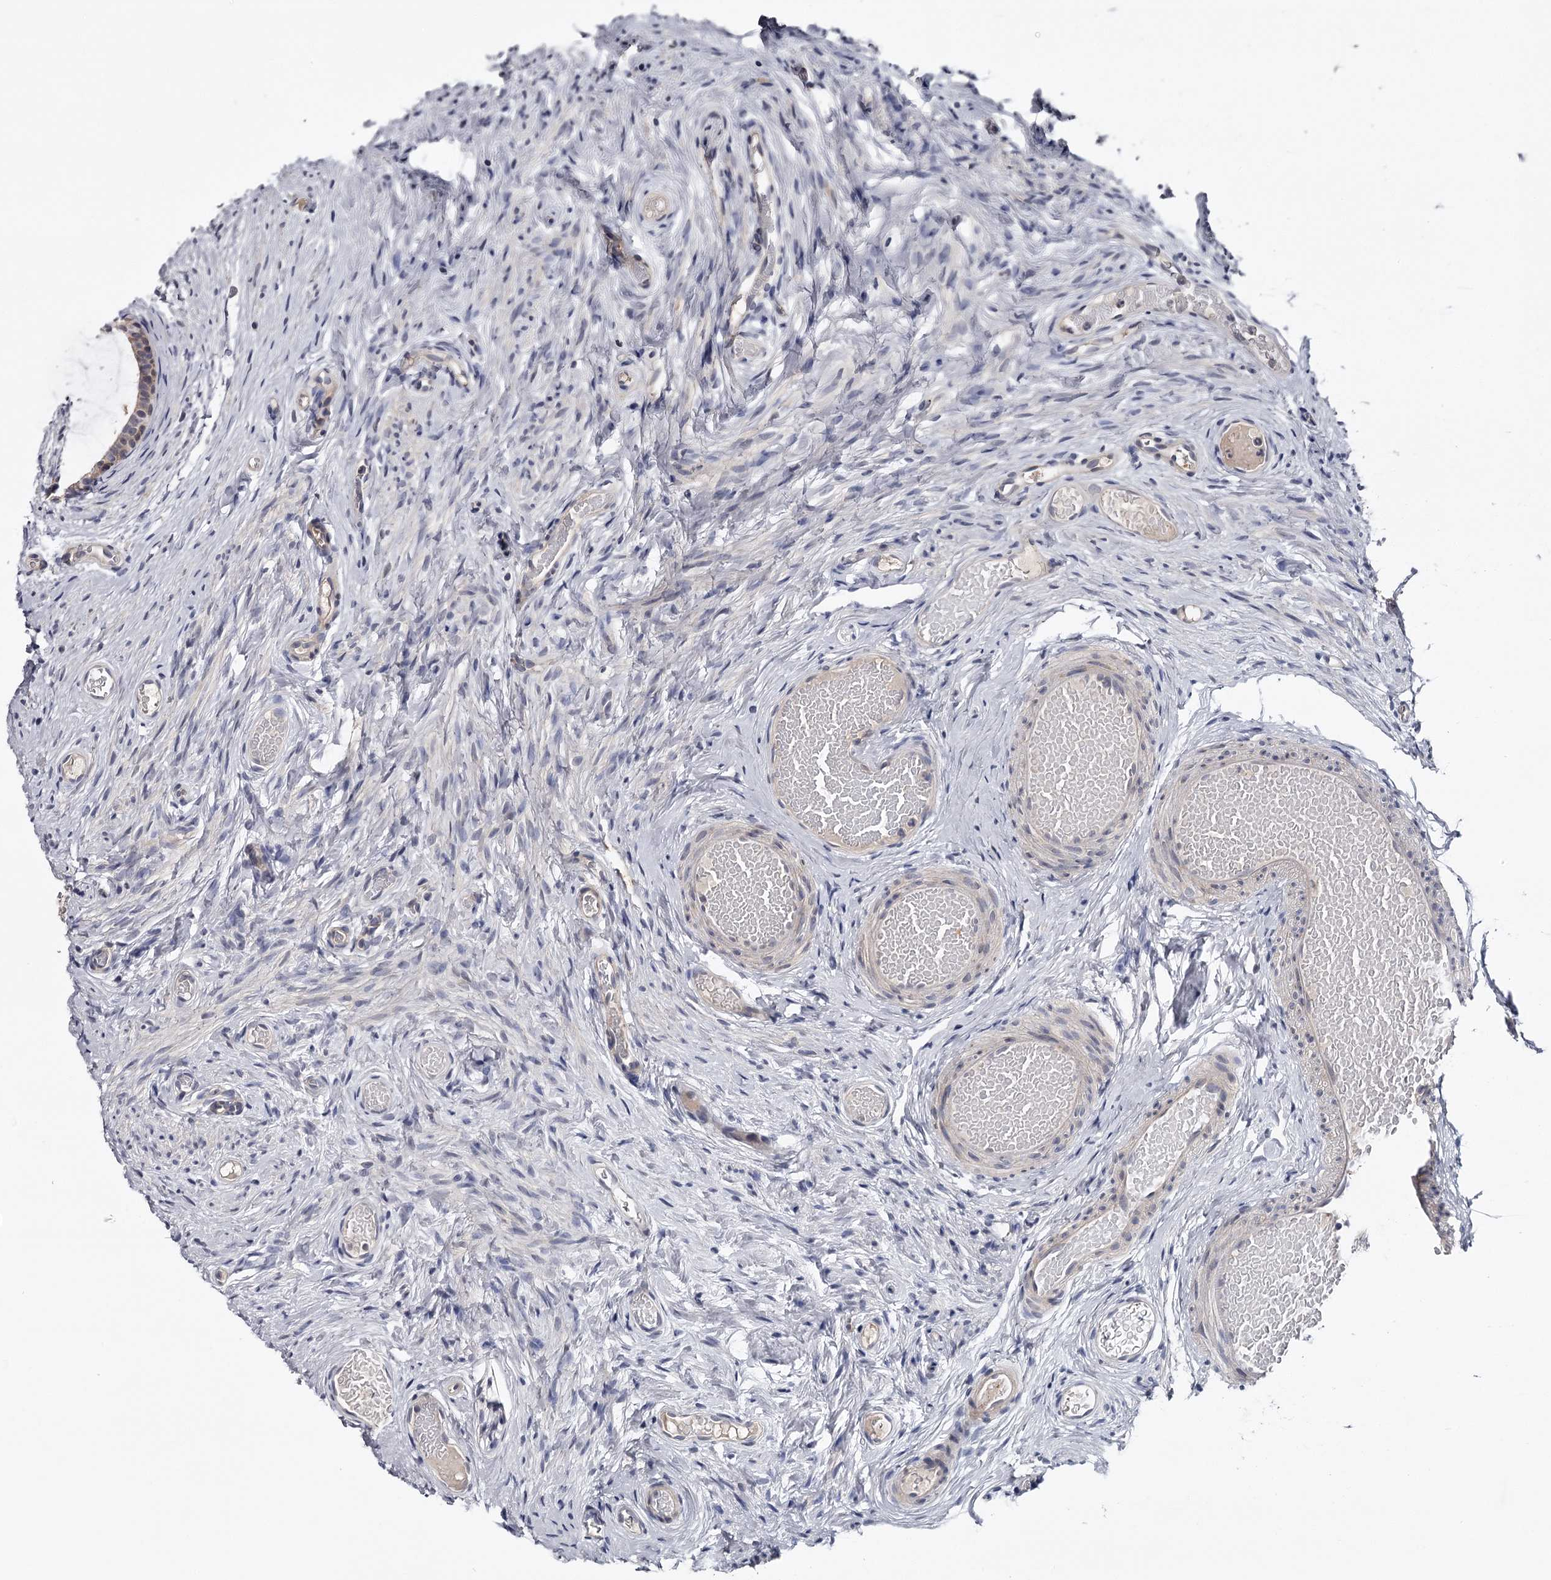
{"staining": {"intensity": "weak", "quantity": "25%-75%", "location": "cytoplasmic/membranous"}, "tissue": "epididymis", "cell_type": "Glandular cells", "image_type": "normal", "snomed": [{"axis": "morphology", "description": "Normal tissue, NOS"}, {"axis": "topography", "description": "Epididymis"}], "caption": "Protein expression by IHC exhibits weak cytoplasmic/membranous staining in approximately 25%-75% of glandular cells in unremarkable epididymis.", "gene": "GTSF1", "patient": {"sex": "male", "age": 9}}